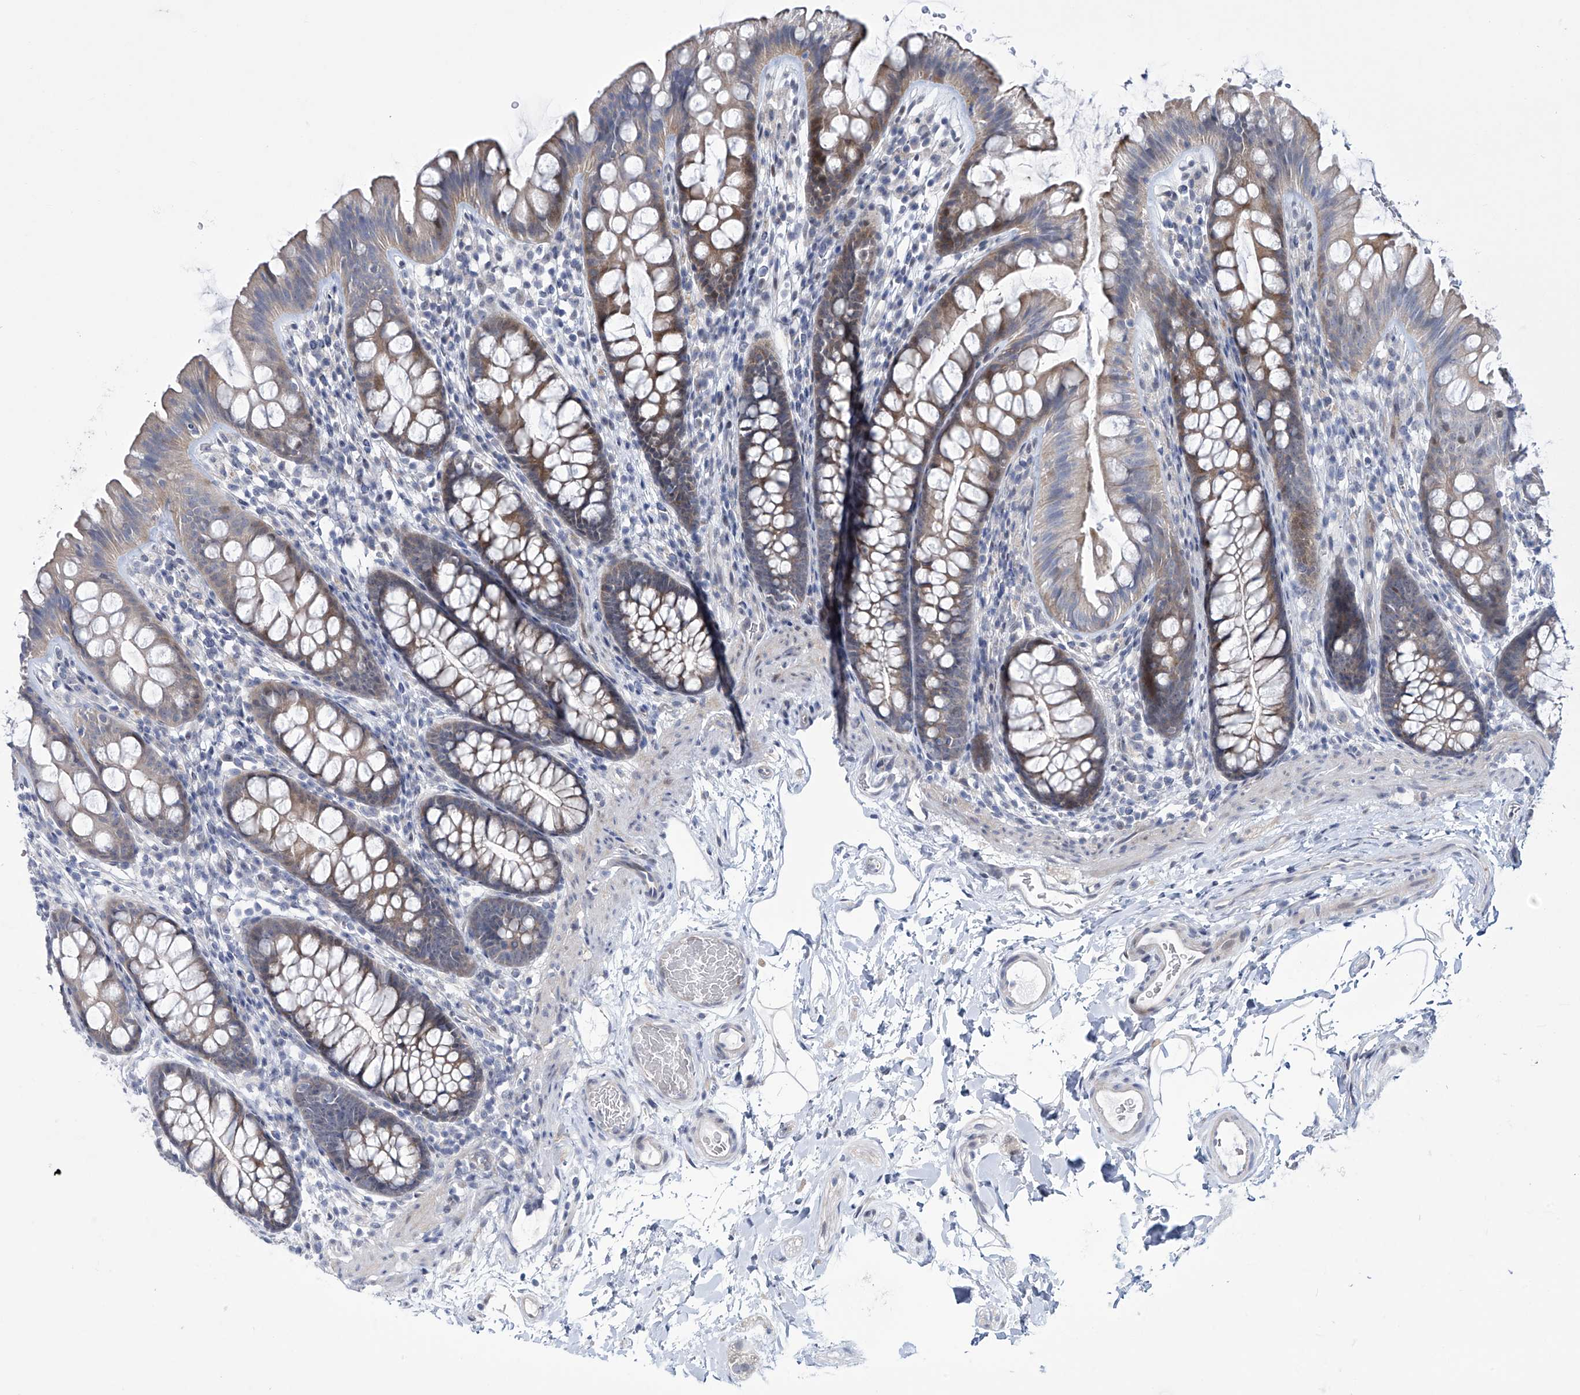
{"staining": {"intensity": "weak", "quantity": "25%-75%", "location": "cytoplasmic/membranous"}, "tissue": "colon", "cell_type": "Endothelial cells", "image_type": "normal", "snomed": [{"axis": "morphology", "description": "Normal tissue, NOS"}, {"axis": "topography", "description": "Colon"}], "caption": "This histopathology image shows unremarkable colon stained with immunohistochemistry to label a protein in brown. The cytoplasmic/membranous of endothelial cells show weak positivity for the protein. Nuclei are counter-stained blue.", "gene": "TRIM60", "patient": {"sex": "female", "age": 62}}